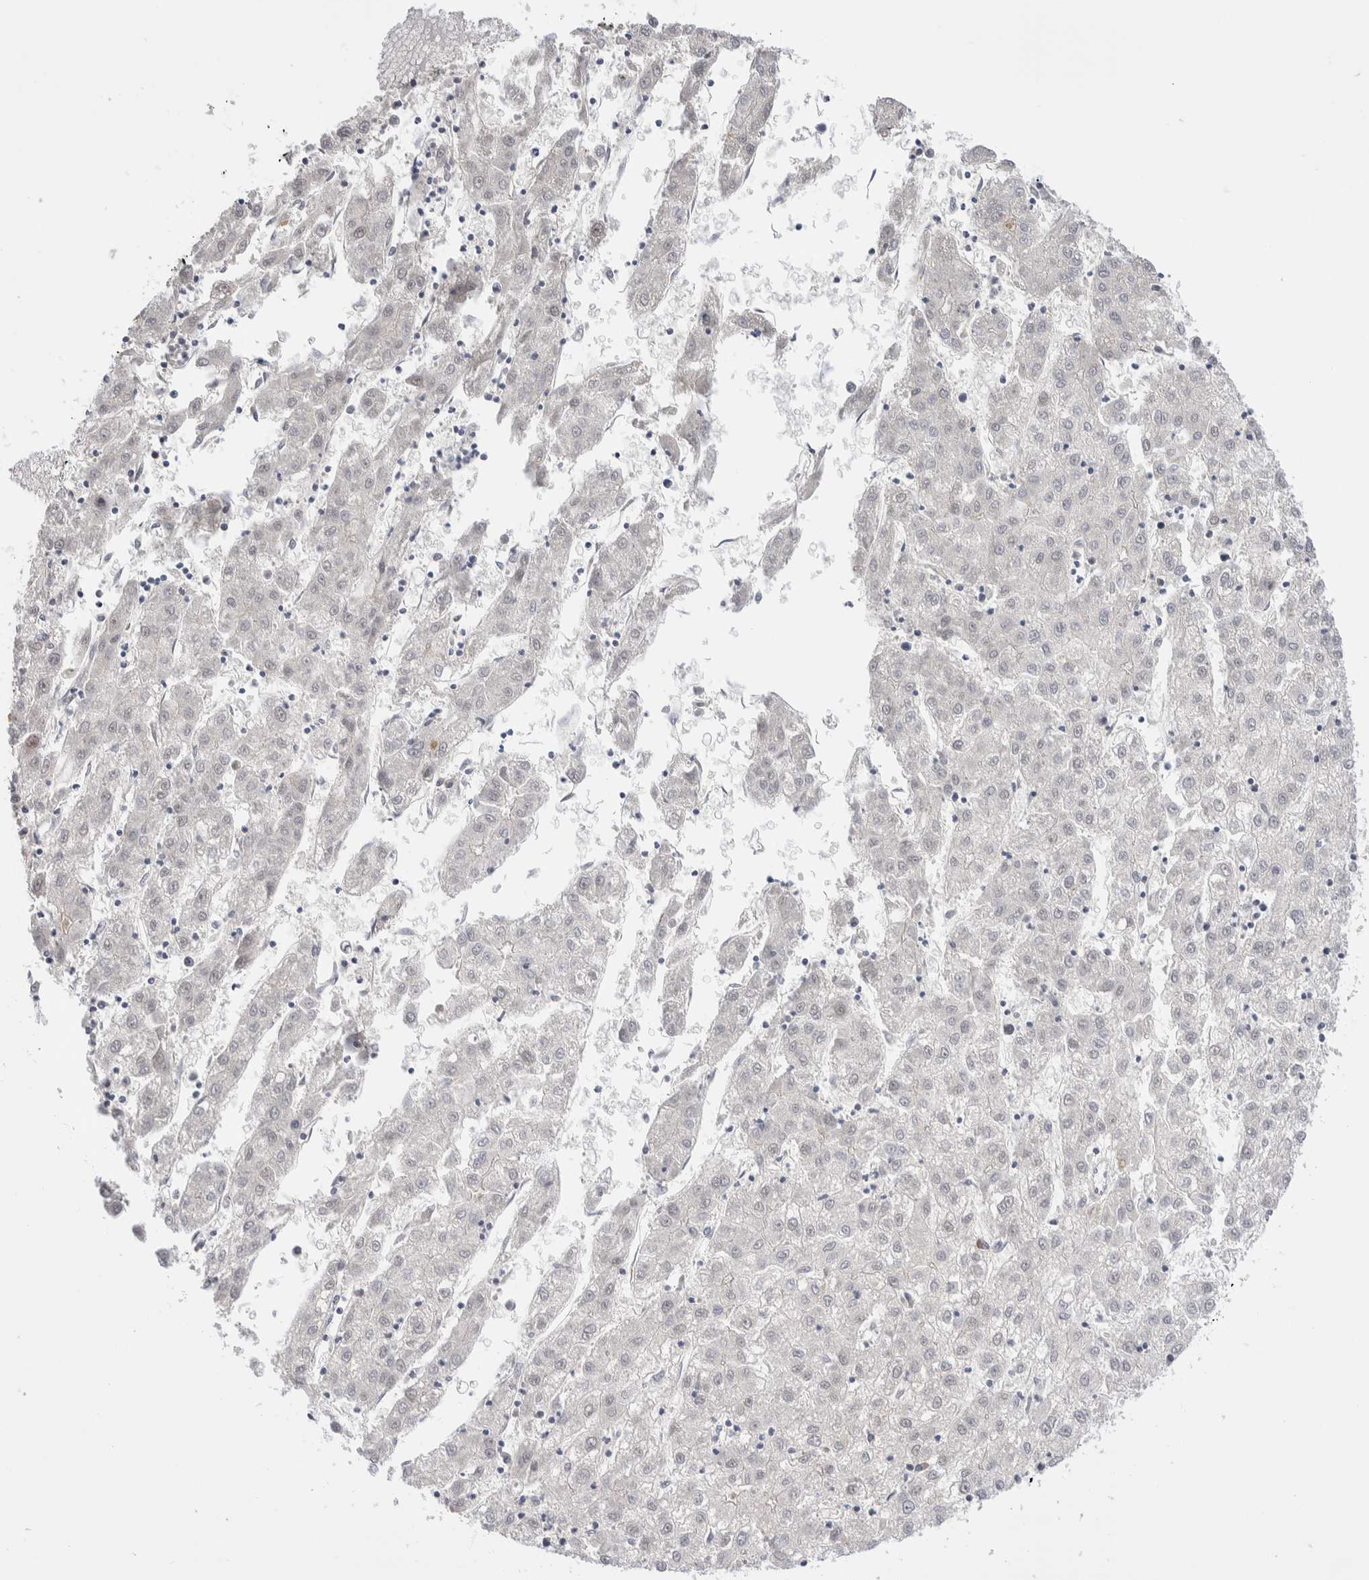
{"staining": {"intensity": "negative", "quantity": "none", "location": "none"}, "tissue": "liver cancer", "cell_type": "Tumor cells", "image_type": "cancer", "snomed": [{"axis": "morphology", "description": "Carcinoma, Hepatocellular, NOS"}, {"axis": "topography", "description": "Liver"}], "caption": "Liver hepatocellular carcinoma was stained to show a protein in brown. There is no significant expression in tumor cells.", "gene": "NSMAF", "patient": {"sex": "male", "age": 72}}